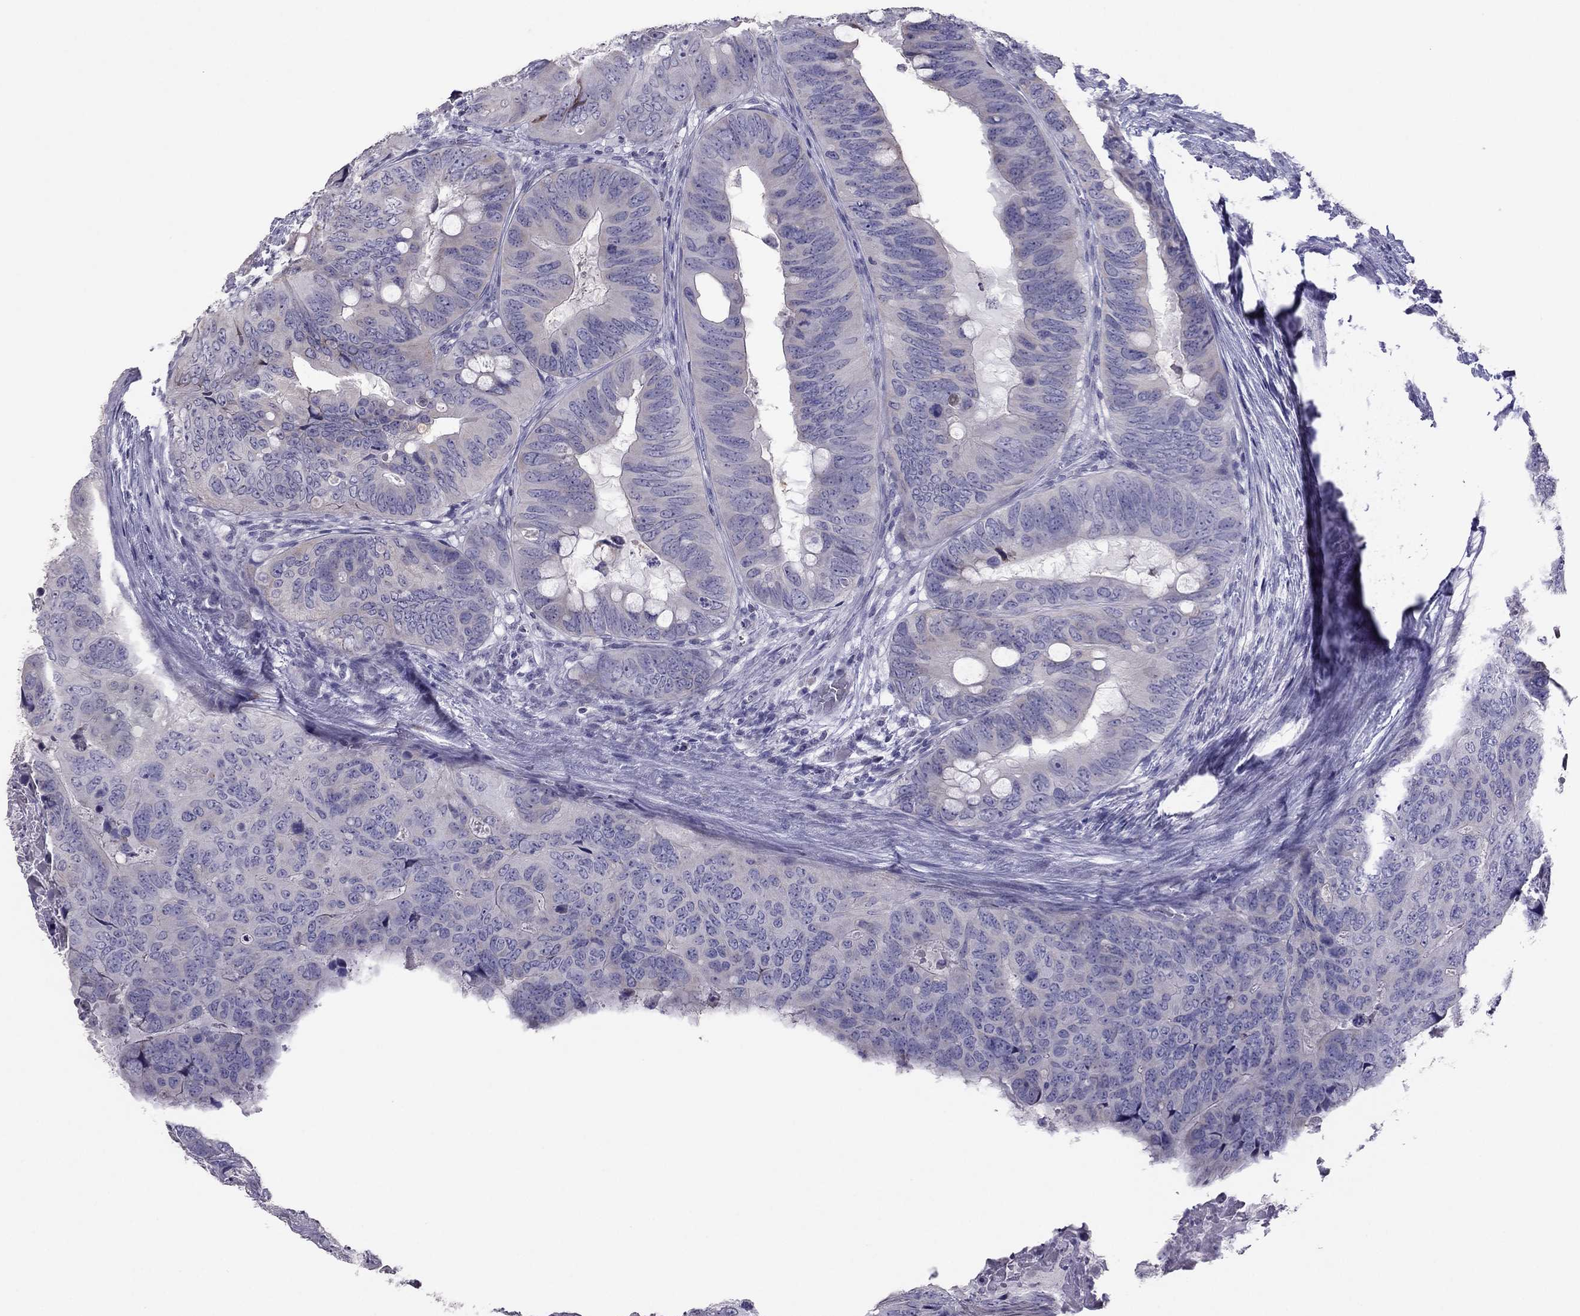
{"staining": {"intensity": "negative", "quantity": "none", "location": "none"}, "tissue": "colorectal cancer", "cell_type": "Tumor cells", "image_type": "cancer", "snomed": [{"axis": "morphology", "description": "Adenocarcinoma, NOS"}, {"axis": "topography", "description": "Colon"}], "caption": "Colorectal adenocarcinoma stained for a protein using IHC reveals no positivity tumor cells.", "gene": "RGS8", "patient": {"sex": "male", "age": 79}}